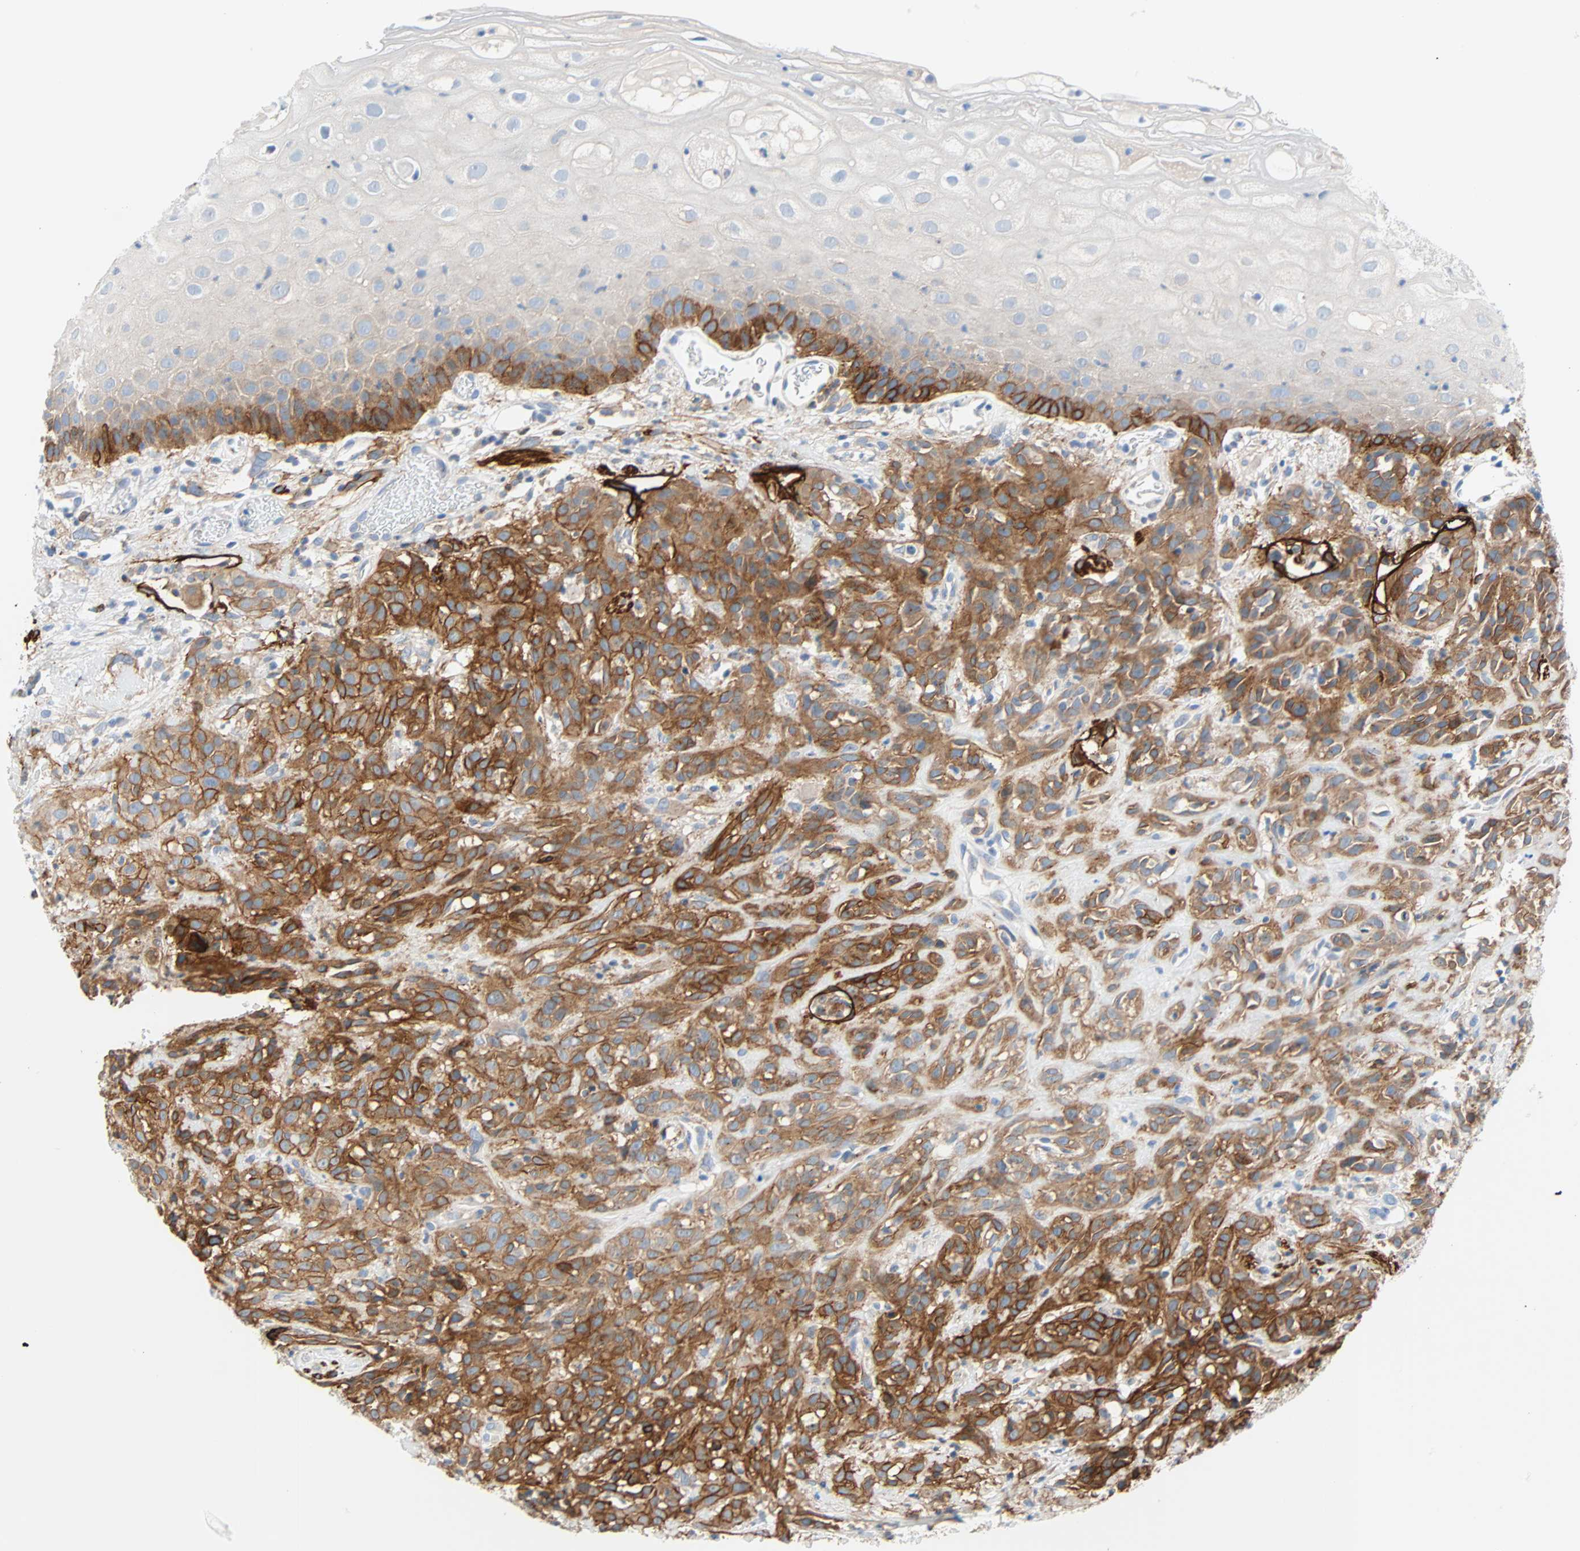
{"staining": {"intensity": "moderate", "quantity": ">75%", "location": "cytoplasmic/membranous"}, "tissue": "head and neck cancer", "cell_type": "Tumor cells", "image_type": "cancer", "snomed": [{"axis": "morphology", "description": "Normal tissue, NOS"}, {"axis": "morphology", "description": "Squamous cell carcinoma, NOS"}, {"axis": "topography", "description": "Cartilage tissue"}, {"axis": "topography", "description": "Head-Neck"}], "caption": "IHC of human squamous cell carcinoma (head and neck) reveals medium levels of moderate cytoplasmic/membranous staining in approximately >75% of tumor cells.", "gene": "PDPN", "patient": {"sex": "male", "age": 62}}